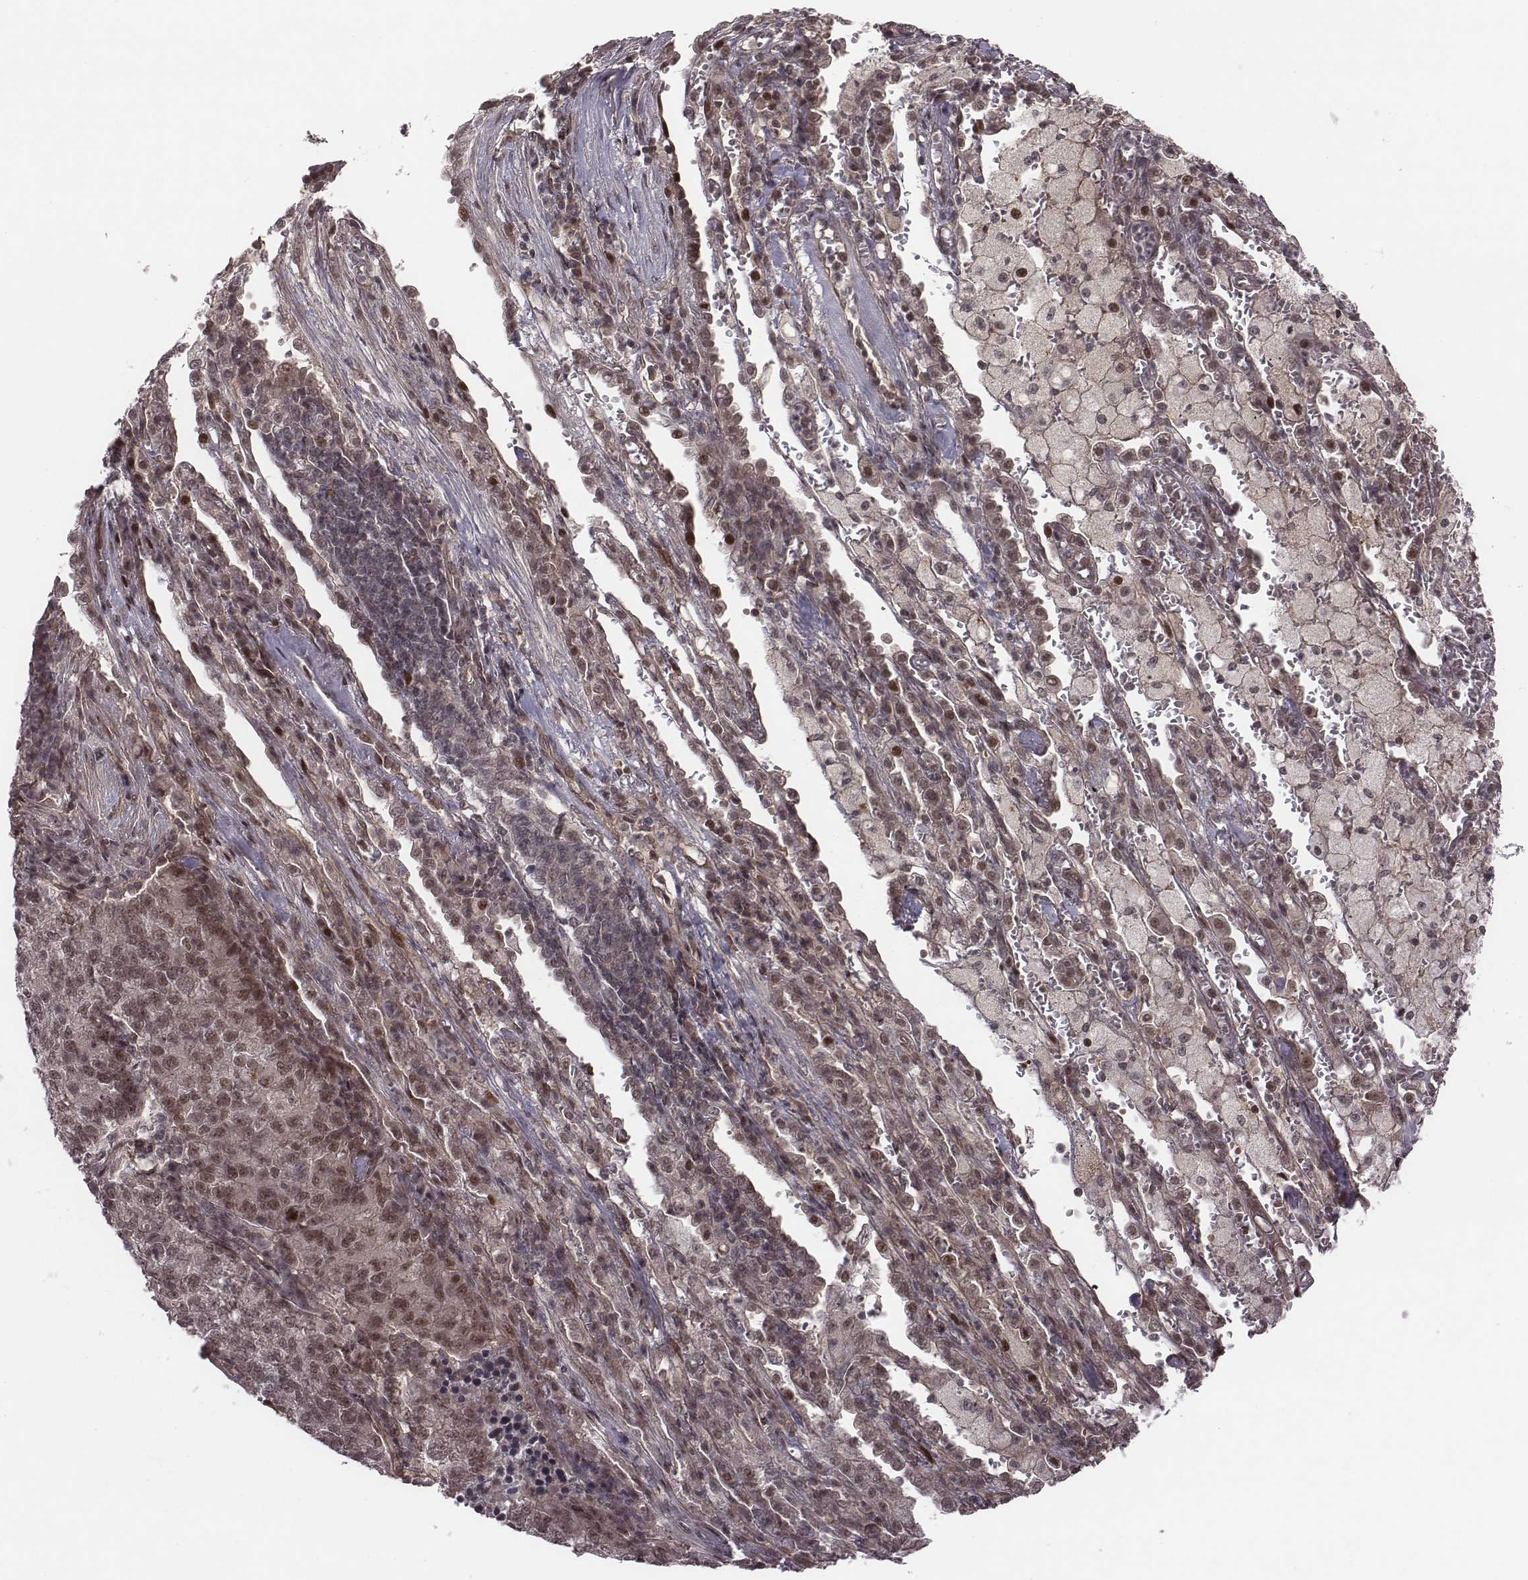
{"staining": {"intensity": "weak", "quantity": ">75%", "location": "nuclear"}, "tissue": "lung cancer", "cell_type": "Tumor cells", "image_type": "cancer", "snomed": [{"axis": "morphology", "description": "Adenocarcinoma, NOS"}, {"axis": "topography", "description": "Lung"}], "caption": "An image showing weak nuclear staining in about >75% of tumor cells in adenocarcinoma (lung), as visualized by brown immunohistochemical staining.", "gene": "RPL3", "patient": {"sex": "male", "age": 57}}